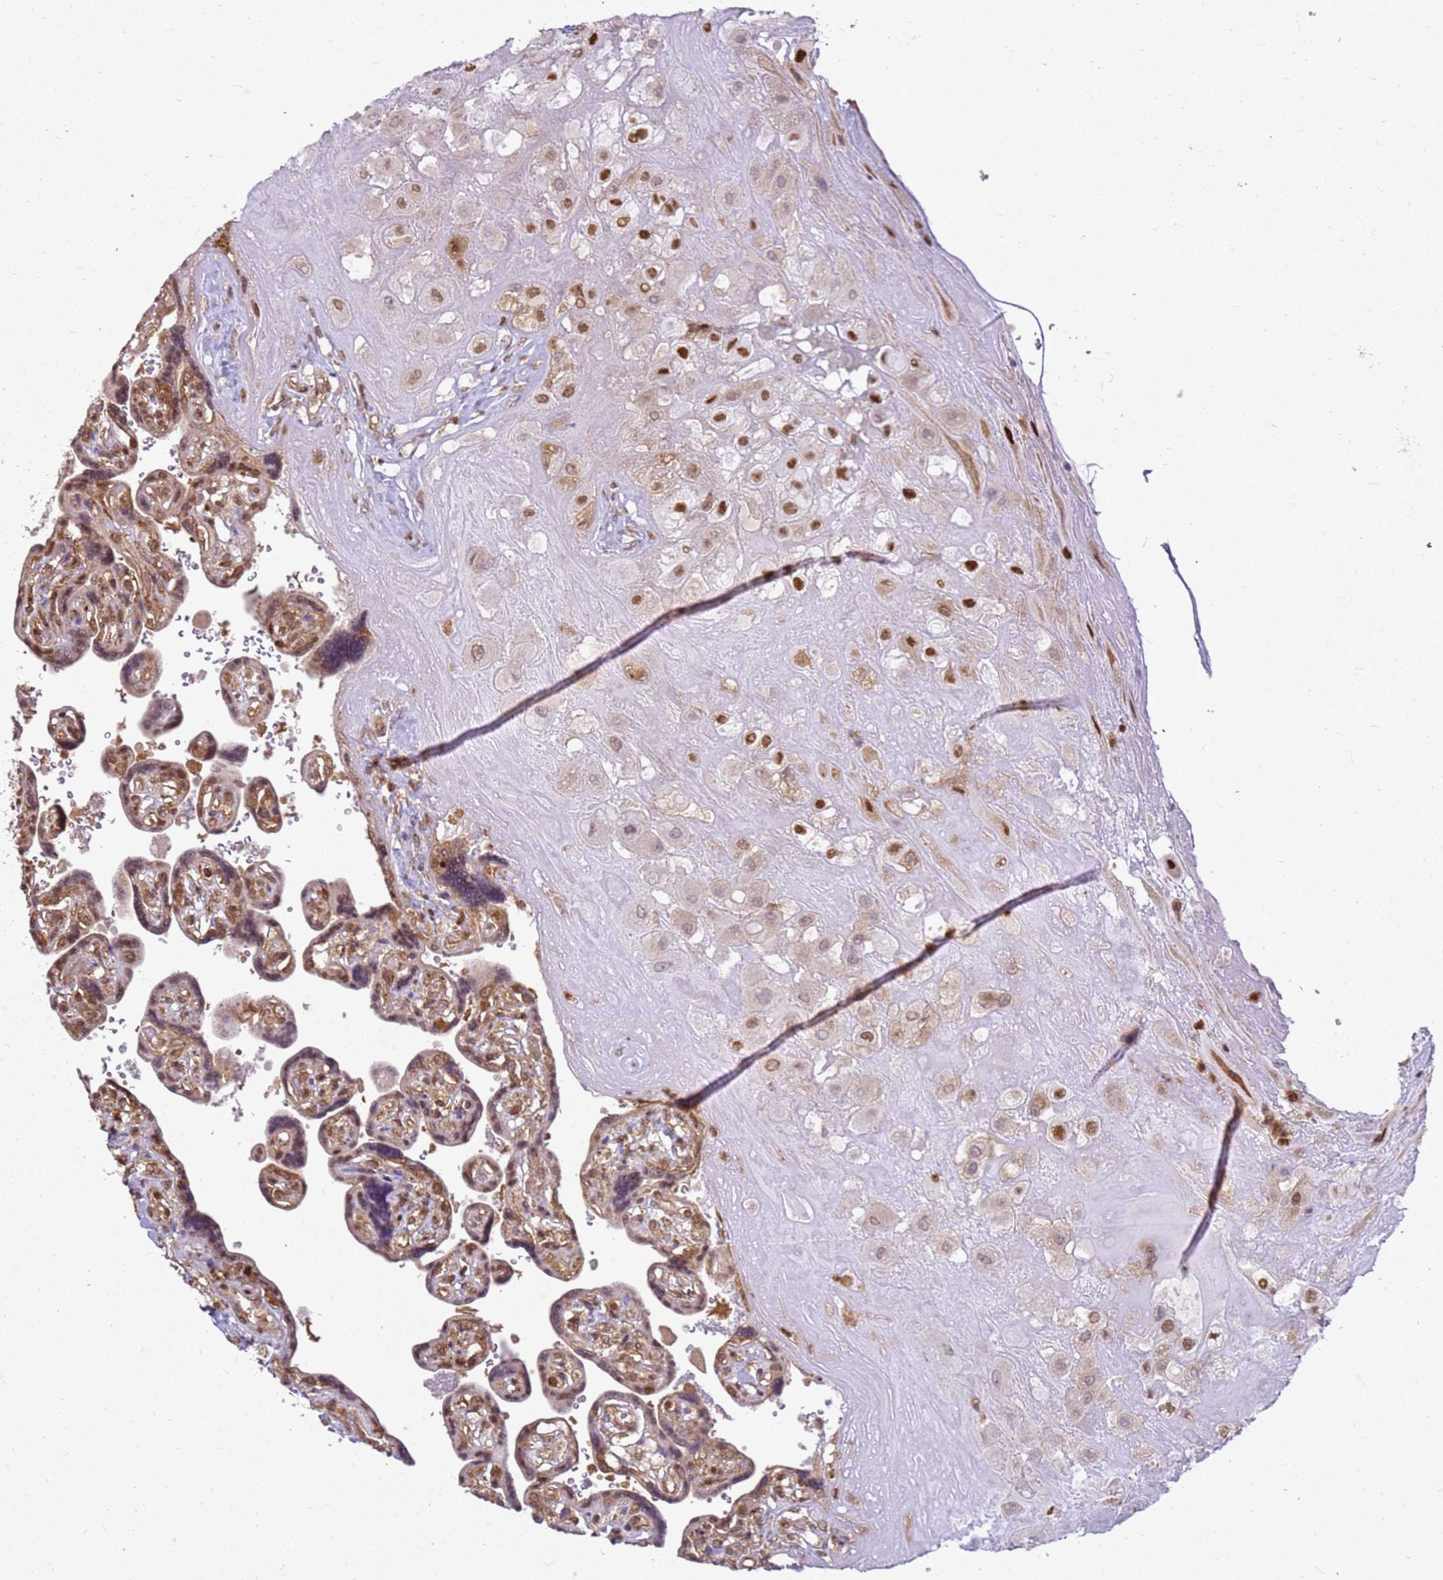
{"staining": {"intensity": "moderate", "quantity": "25%-75%", "location": "nuclear"}, "tissue": "placenta", "cell_type": "Decidual cells", "image_type": "normal", "snomed": [{"axis": "morphology", "description": "Normal tissue, NOS"}, {"axis": "topography", "description": "Placenta"}], "caption": "Immunohistochemical staining of benign human placenta reveals moderate nuclear protein staining in approximately 25%-75% of decidual cells.", "gene": "APEX1", "patient": {"sex": "female", "age": 32}}